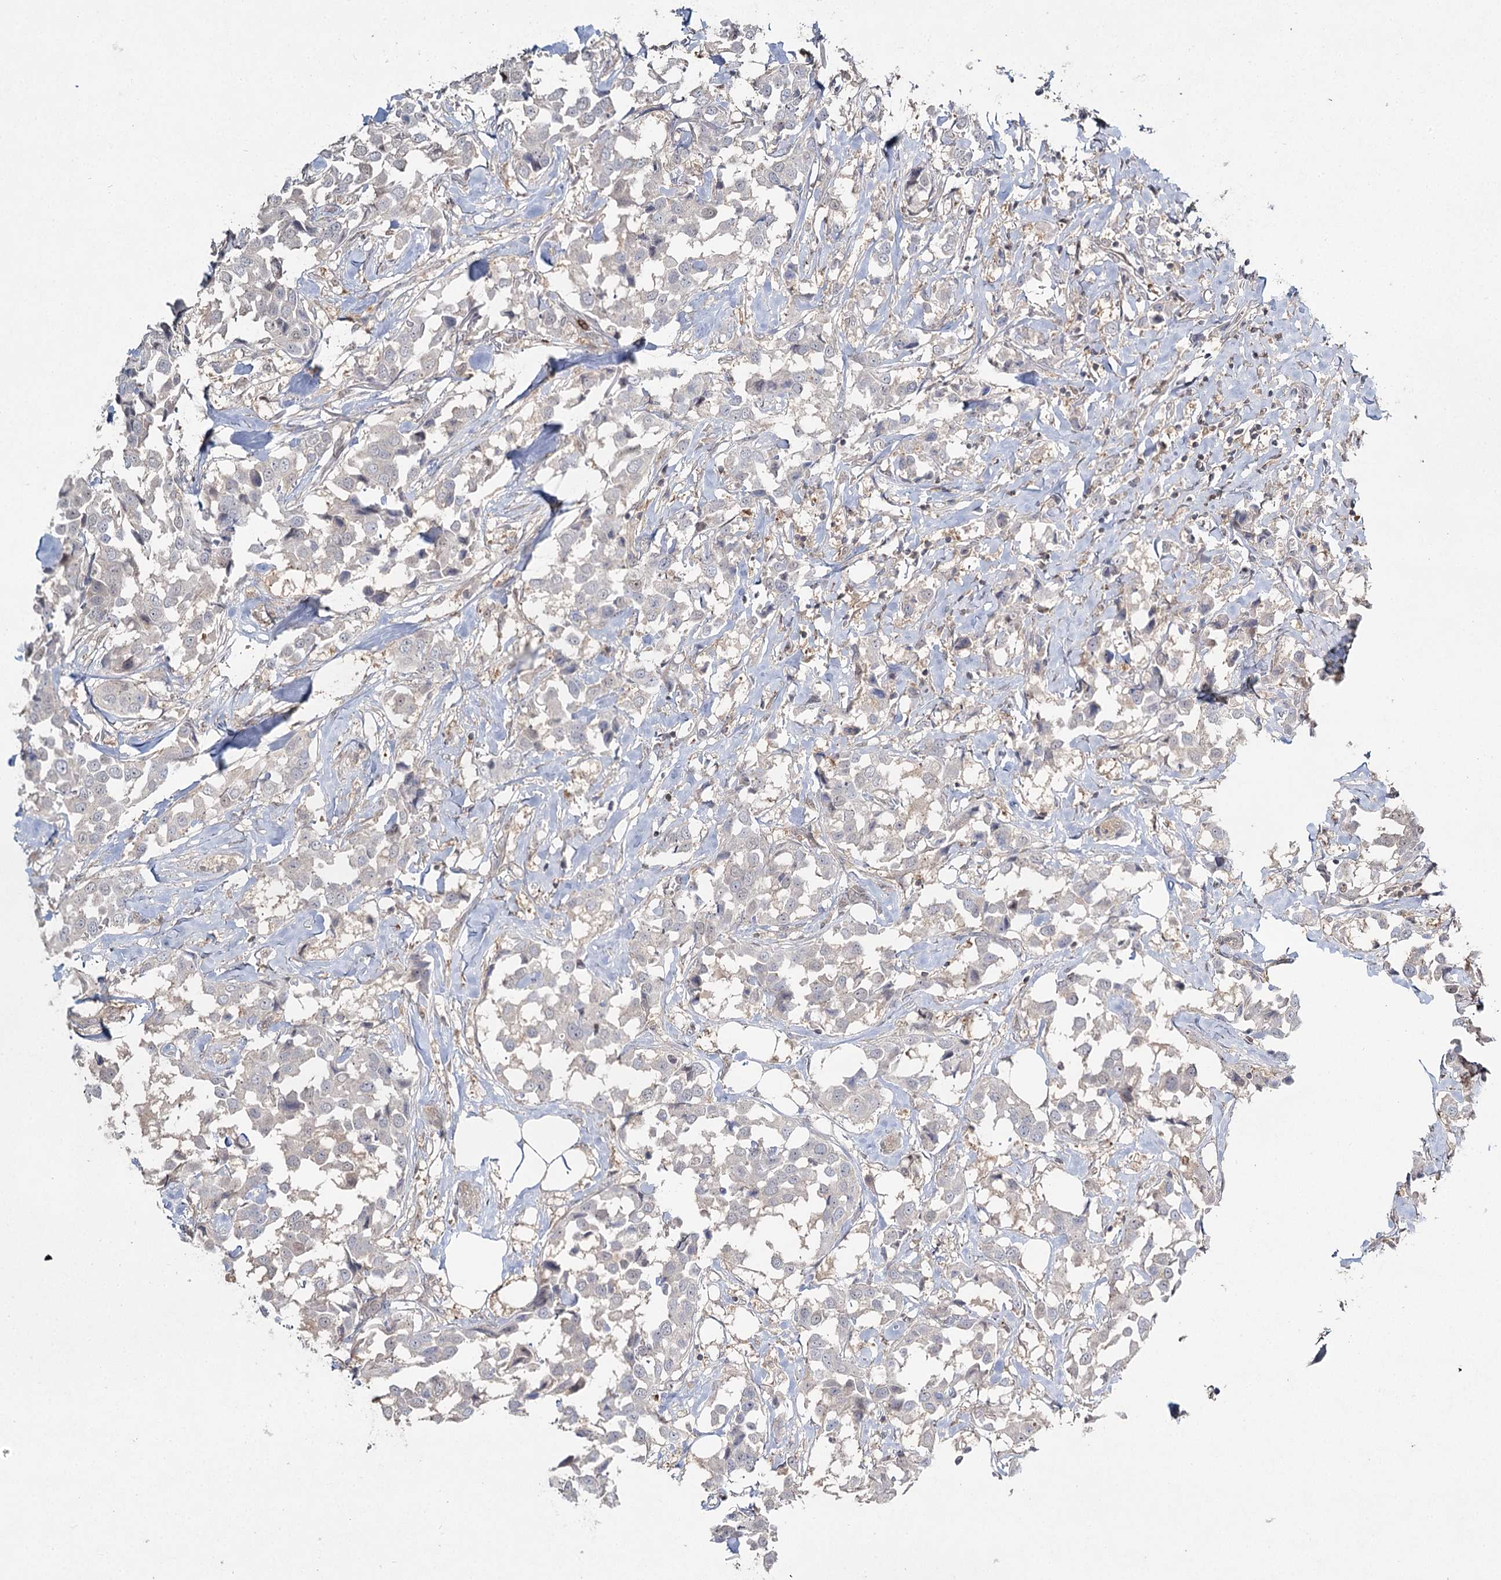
{"staining": {"intensity": "negative", "quantity": "none", "location": "none"}, "tissue": "breast cancer", "cell_type": "Tumor cells", "image_type": "cancer", "snomed": [{"axis": "morphology", "description": "Duct carcinoma"}, {"axis": "topography", "description": "Breast"}], "caption": "DAB immunohistochemical staining of intraductal carcinoma (breast) displays no significant positivity in tumor cells. (Brightfield microscopy of DAB (3,3'-diaminobenzidine) immunohistochemistry (IHC) at high magnification).", "gene": "WDR44", "patient": {"sex": "female", "age": 80}}